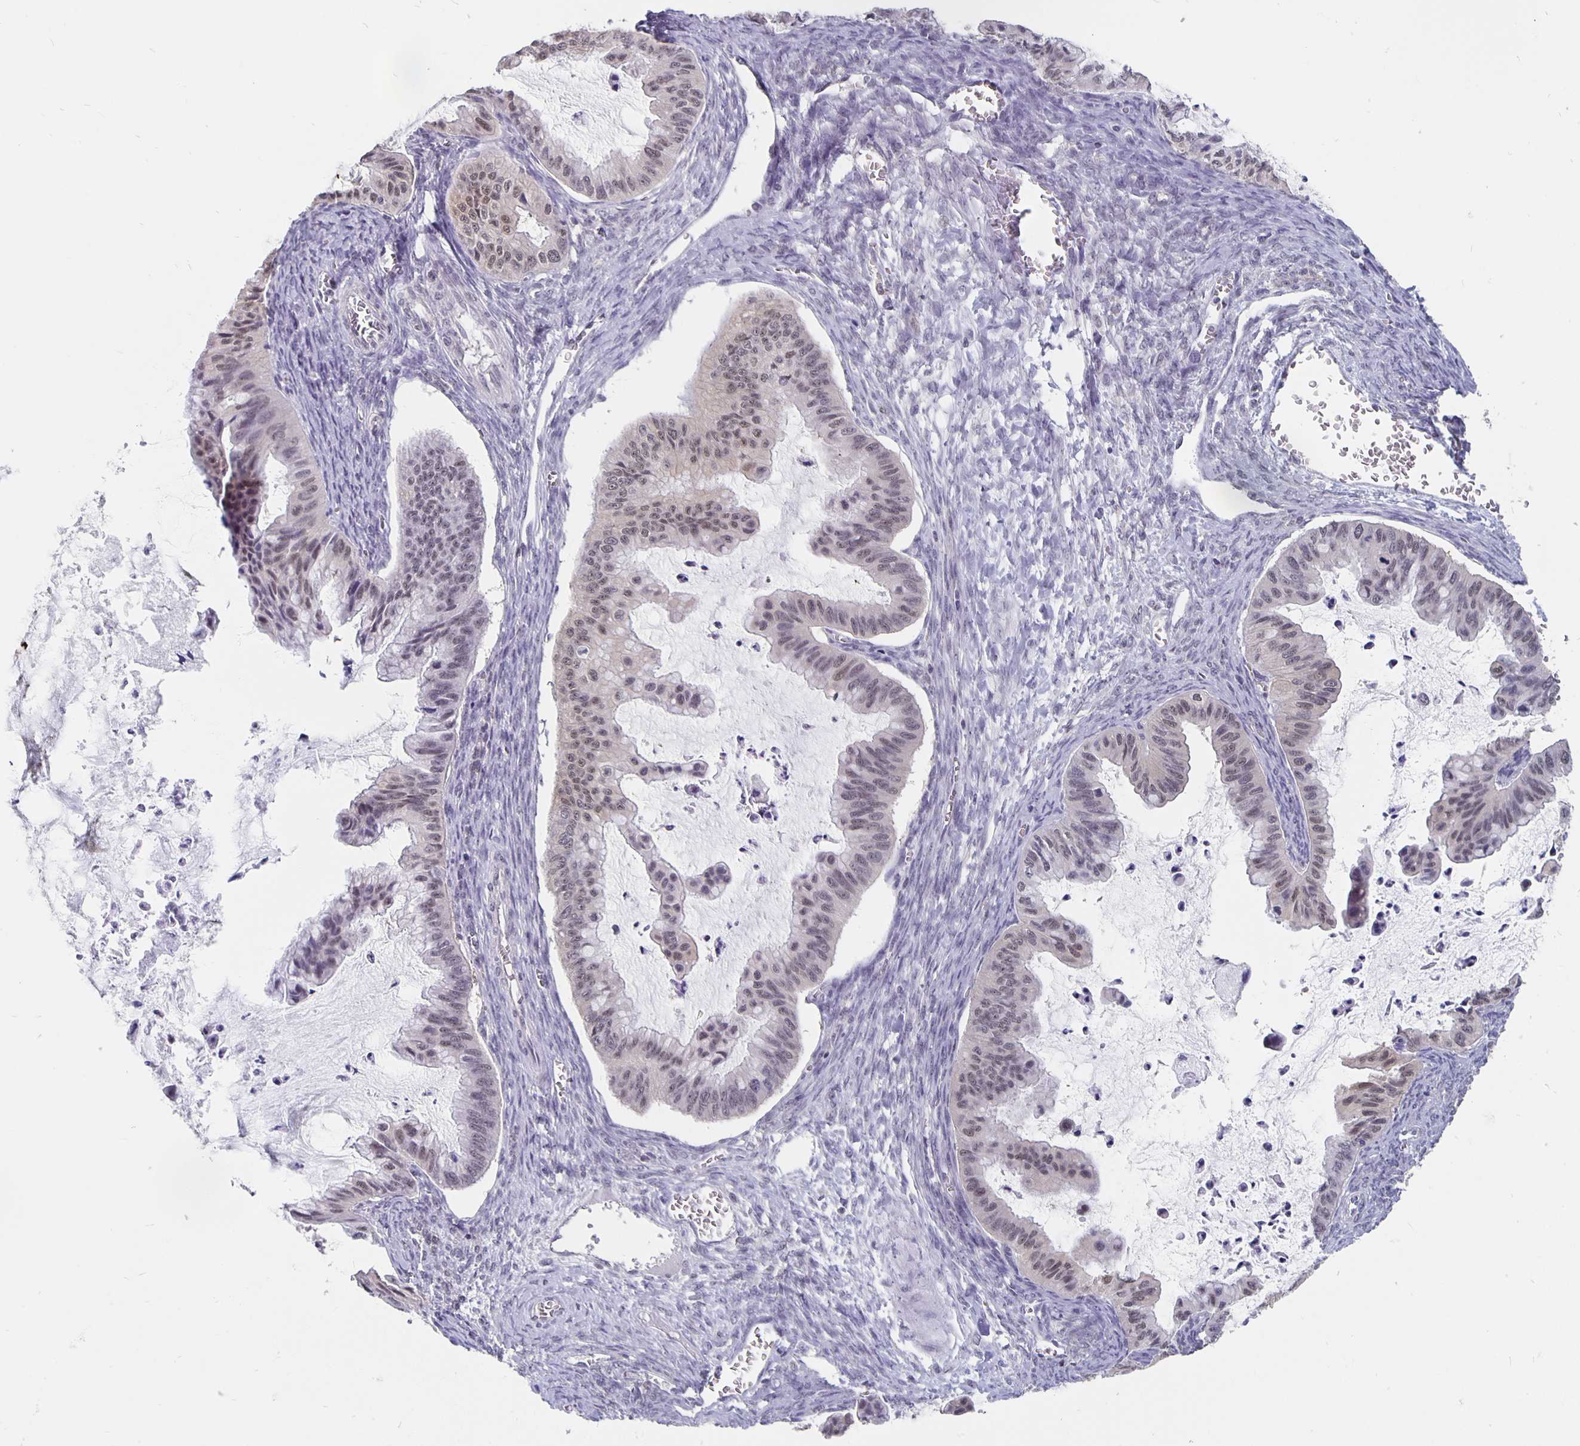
{"staining": {"intensity": "weak", "quantity": ">75%", "location": "nuclear"}, "tissue": "ovarian cancer", "cell_type": "Tumor cells", "image_type": "cancer", "snomed": [{"axis": "morphology", "description": "Cystadenocarcinoma, mucinous, NOS"}, {"axis": "topography", "description": "Ovary"}], "caption": "A low amount of weak nuclear expression is seen in approximately >75% of tumor cells in ovarian mucinous cystadenocarcinoma tissue.", "gene": "ZNF691", "patient": {"sex": "female", "age": 72}}